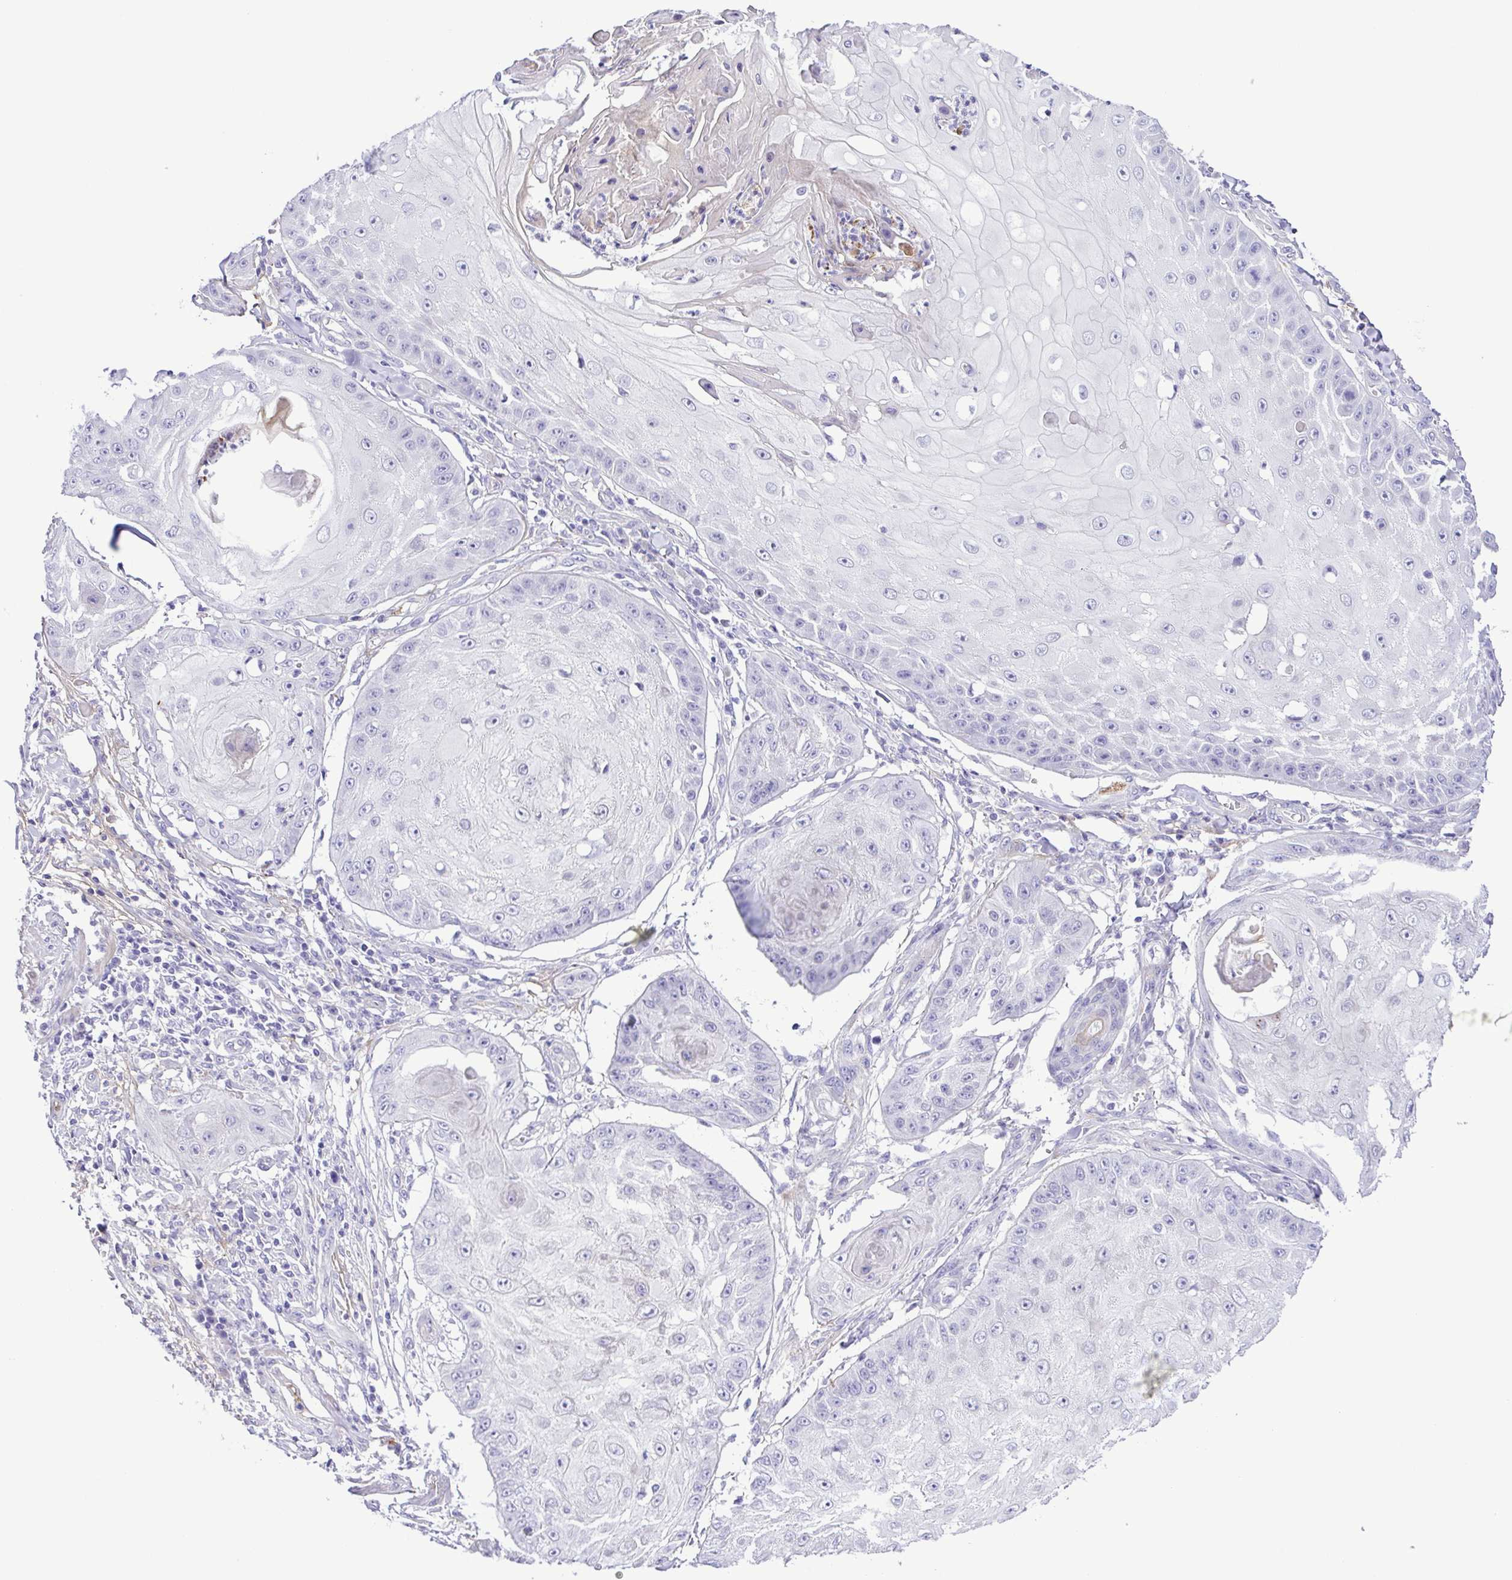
{"staining": {"intensity": "negative", "quantity": "none", "location": "none"}, "tissue": "skin cancer", "cell_type": "Tumor cells", "image_type": "cancer", "snomed": [{"axis": "morphology", "description": "Squamous cell carcinoma, NOS"}, {"axis": "topography", "description": "Skin"}], "caption": "High magnification brightfield microscopy of skin cancer stained with DAB (brown) and counterstained with hematoxylin (blue): tumor cells show no significant positivity.", "gene": "GABBR2", "patient": {"sex": "male", "age": 70}}